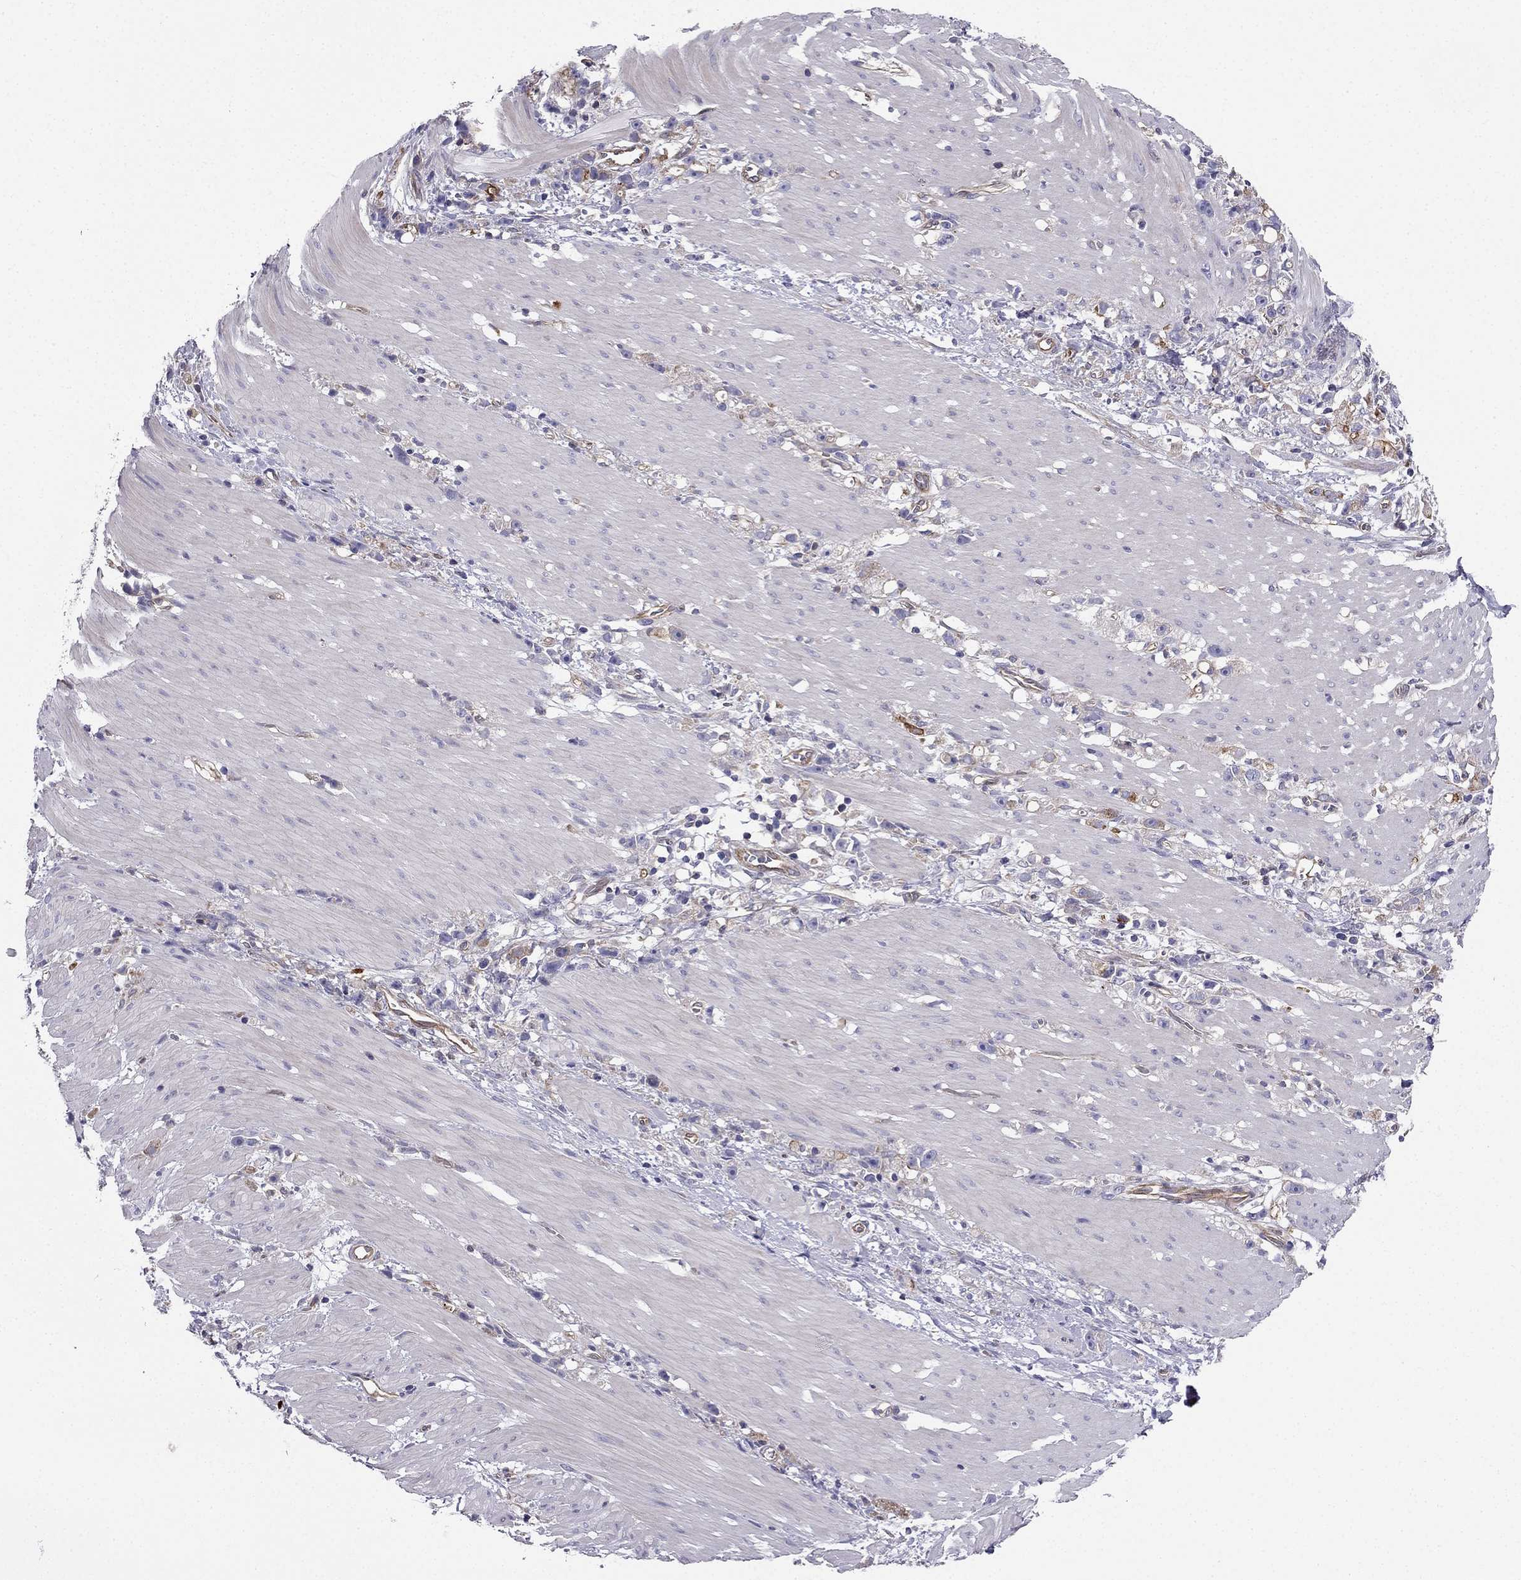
{"staining": {"intensity": "negative", "quantity": "none", "location": "none"}, "tissue": "stomach cancer", "cell_type": "Tumor cells", "image_type": "cancer", "snomed": [{"axis": "morphology", "description": "Adenocarcinoma, NOS"}, {"axis": "topography", "description": "Stomach"}], "caption": "The histopathology image exhibits no staining of tumor cells in adenocarcinoma (stomach).", "gene": "ENOX1", "patient": {"sex": "female", "age": 59}}